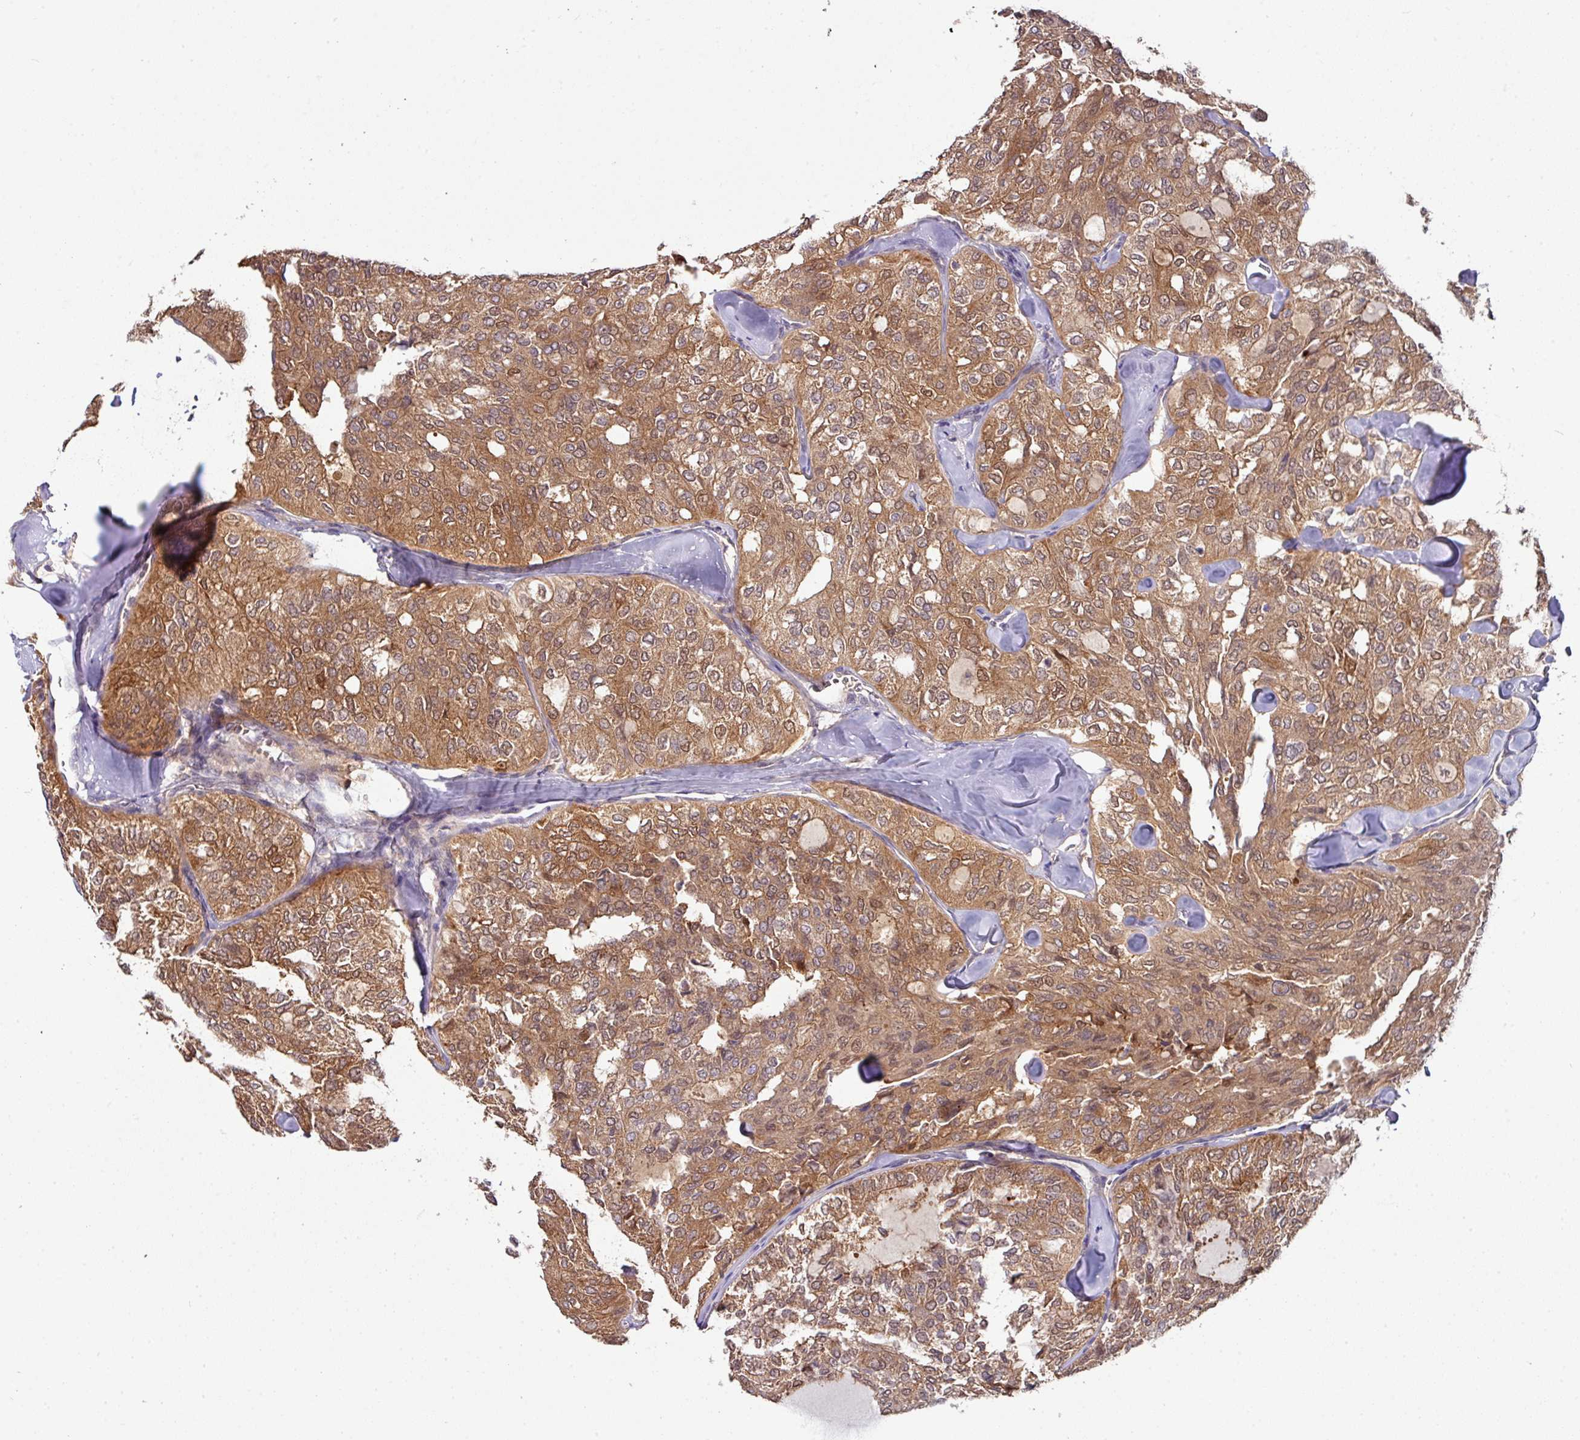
{"staining": {"intensity": "moderate", "quantity": ">75%", "location": "cytoplasmic/membranous"}, "tissue": "thyroid cancer", "cell_type": "Tumor cells", "image_type": "cancer", "snomed": [{"axis": "morphology", "description": "Follicular adenoma carcinoma, NOS"}, {"axis": "topography", "description": "Thyroid gland"}], "caption": "A brown stain labels moderate cytoplasmic/membranous staining of a protein in human thyroid follicular adenoma carcinoma tumor cells. (DAB = brown stain, brightfield microscopy at high magnification).", "gene": "SLAMF6", "patient": {"sex": "male", "age": 75}}